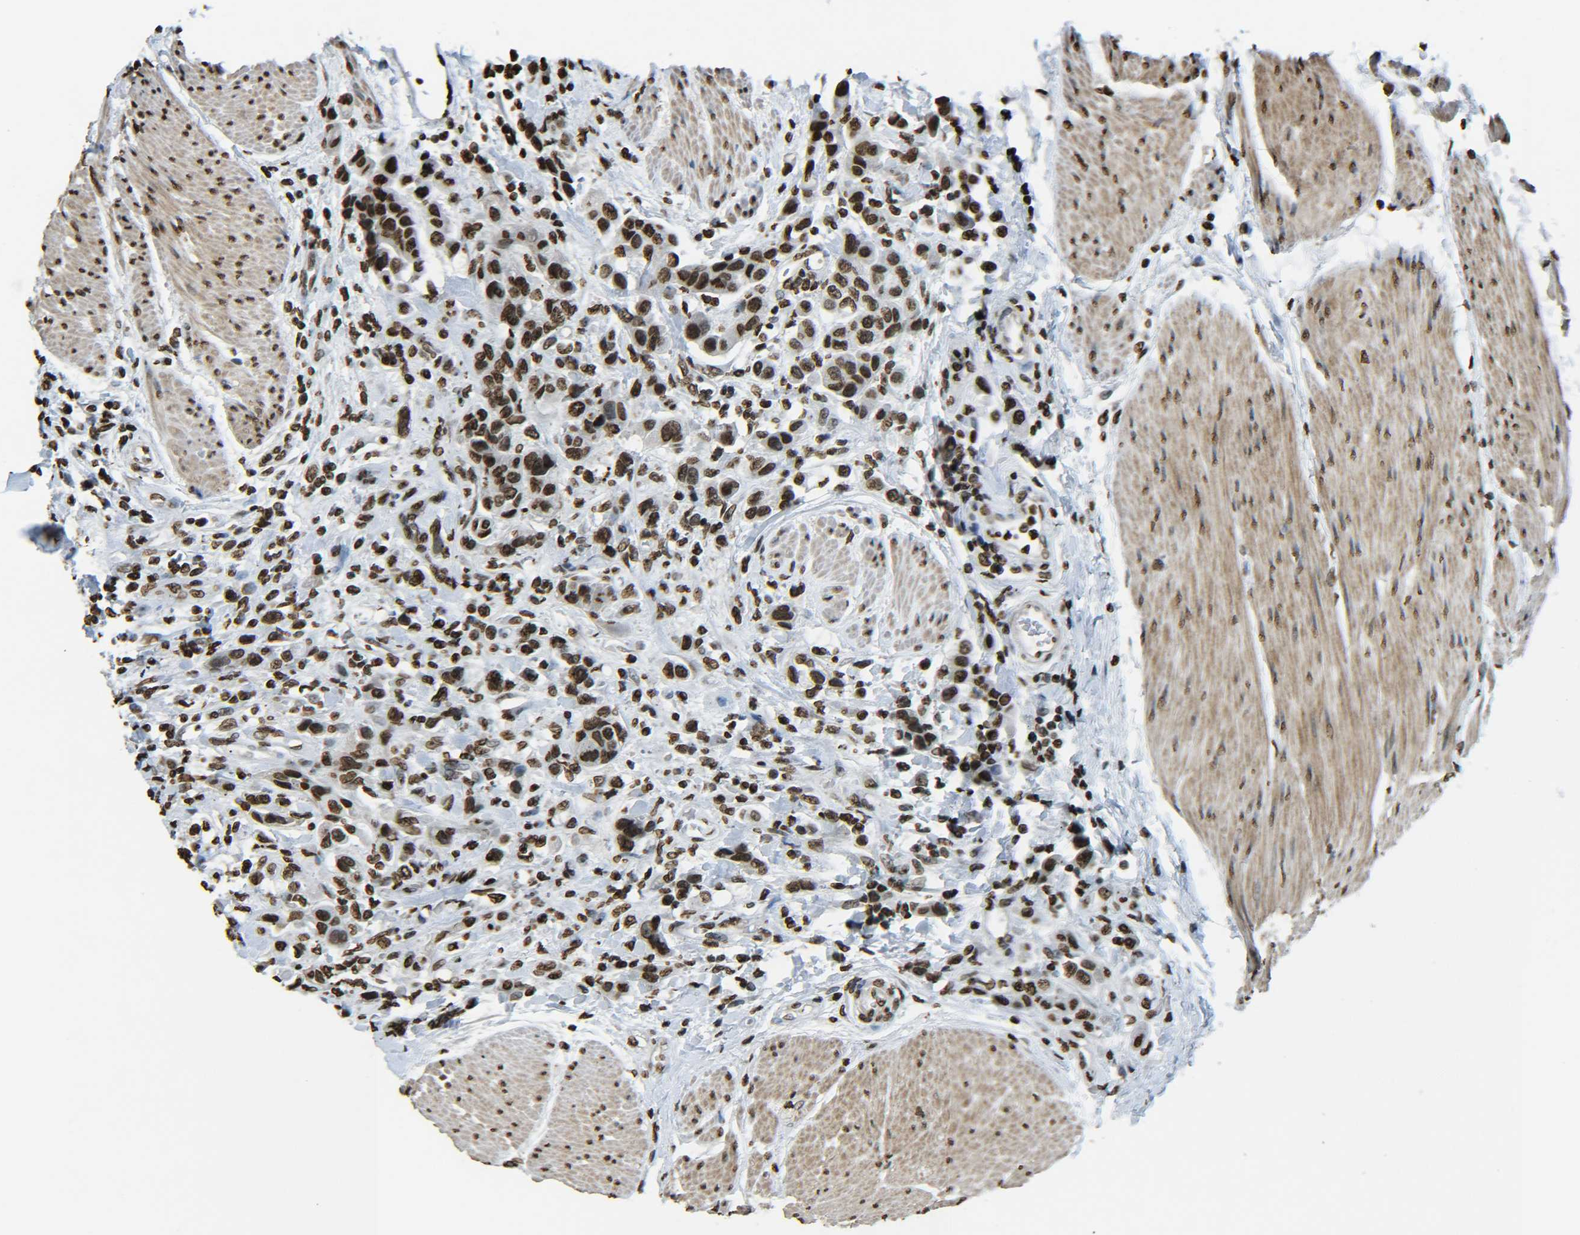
{"staining": {"intensity": "strong", "quantity": ">75%", "location": "nuclear"}, "tissue": "urothelial cancer", "cell_type": "Tumor cells", "image_type": "cancer", "snomed": [{"axis": "morphology", "description": "Urothelial carcinoma, High grade"}, {"axis": "topography", "description": "Urinary bladder"}], "caption": "This is an image of immunohistochemistry staining of urothelial cancer, which shows strong expression in the nuclear of tumor cells.", "gene": "H4C16", "patient": {"sex": "male", "age": 50}}